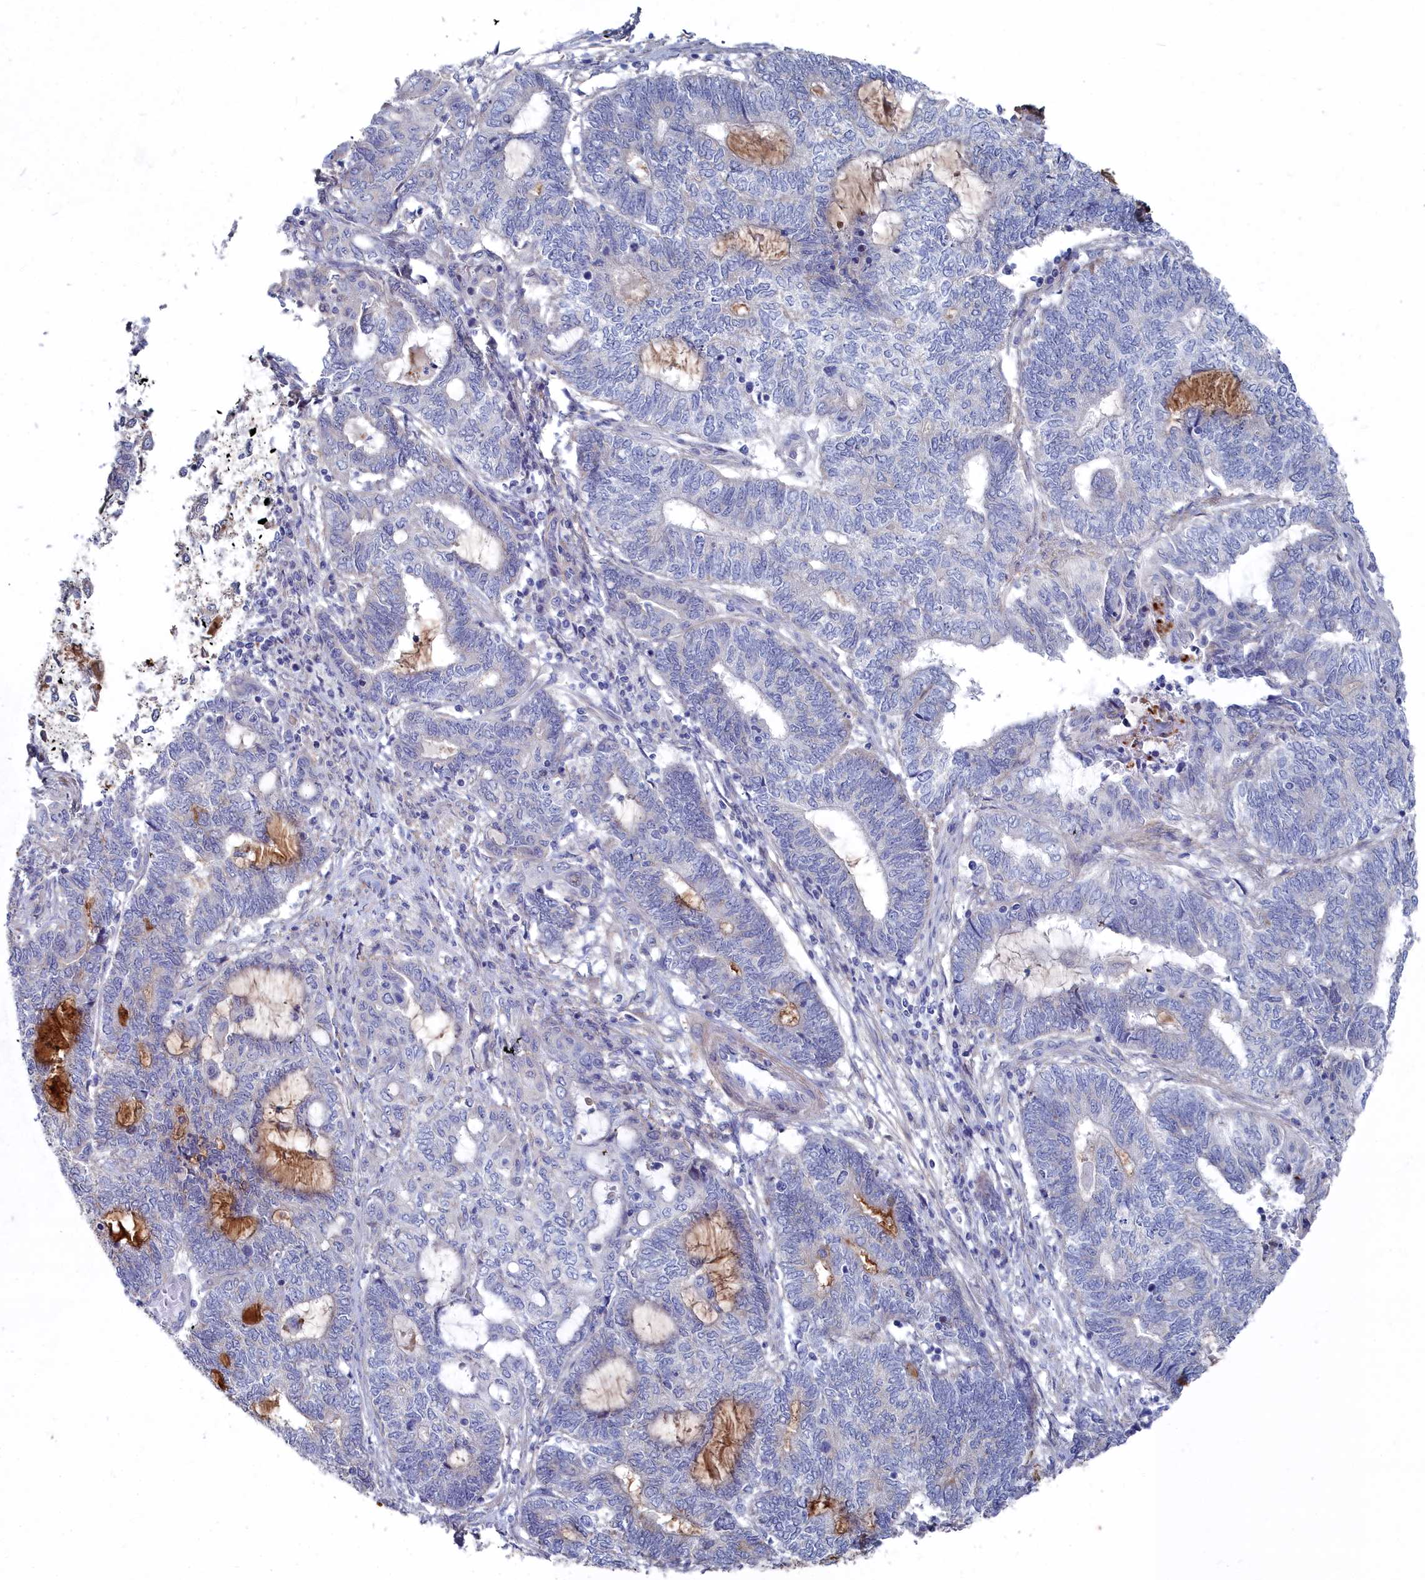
{"staining": {"intensity": "negative", "quantity": "none", "location": "none"}, "tissue": "endometrial cancer", "cell_type": "Tumor cells", "image_type": "cancer", "snomed": [{"axis": "morphology", "description": "Adenocarcinoma, NOS"}, {"axis": "topography", "description": "Uterus"}, {"axis": "topography", "description": "Endometrium"}], "caption": "Endometrial cancer (adenocarcinoma) was stained to show a protein in brown. There is no significant expression in tumor cells.", "gene": "SHISAL2A", "patient": {"sex": "female", "age": 70}}